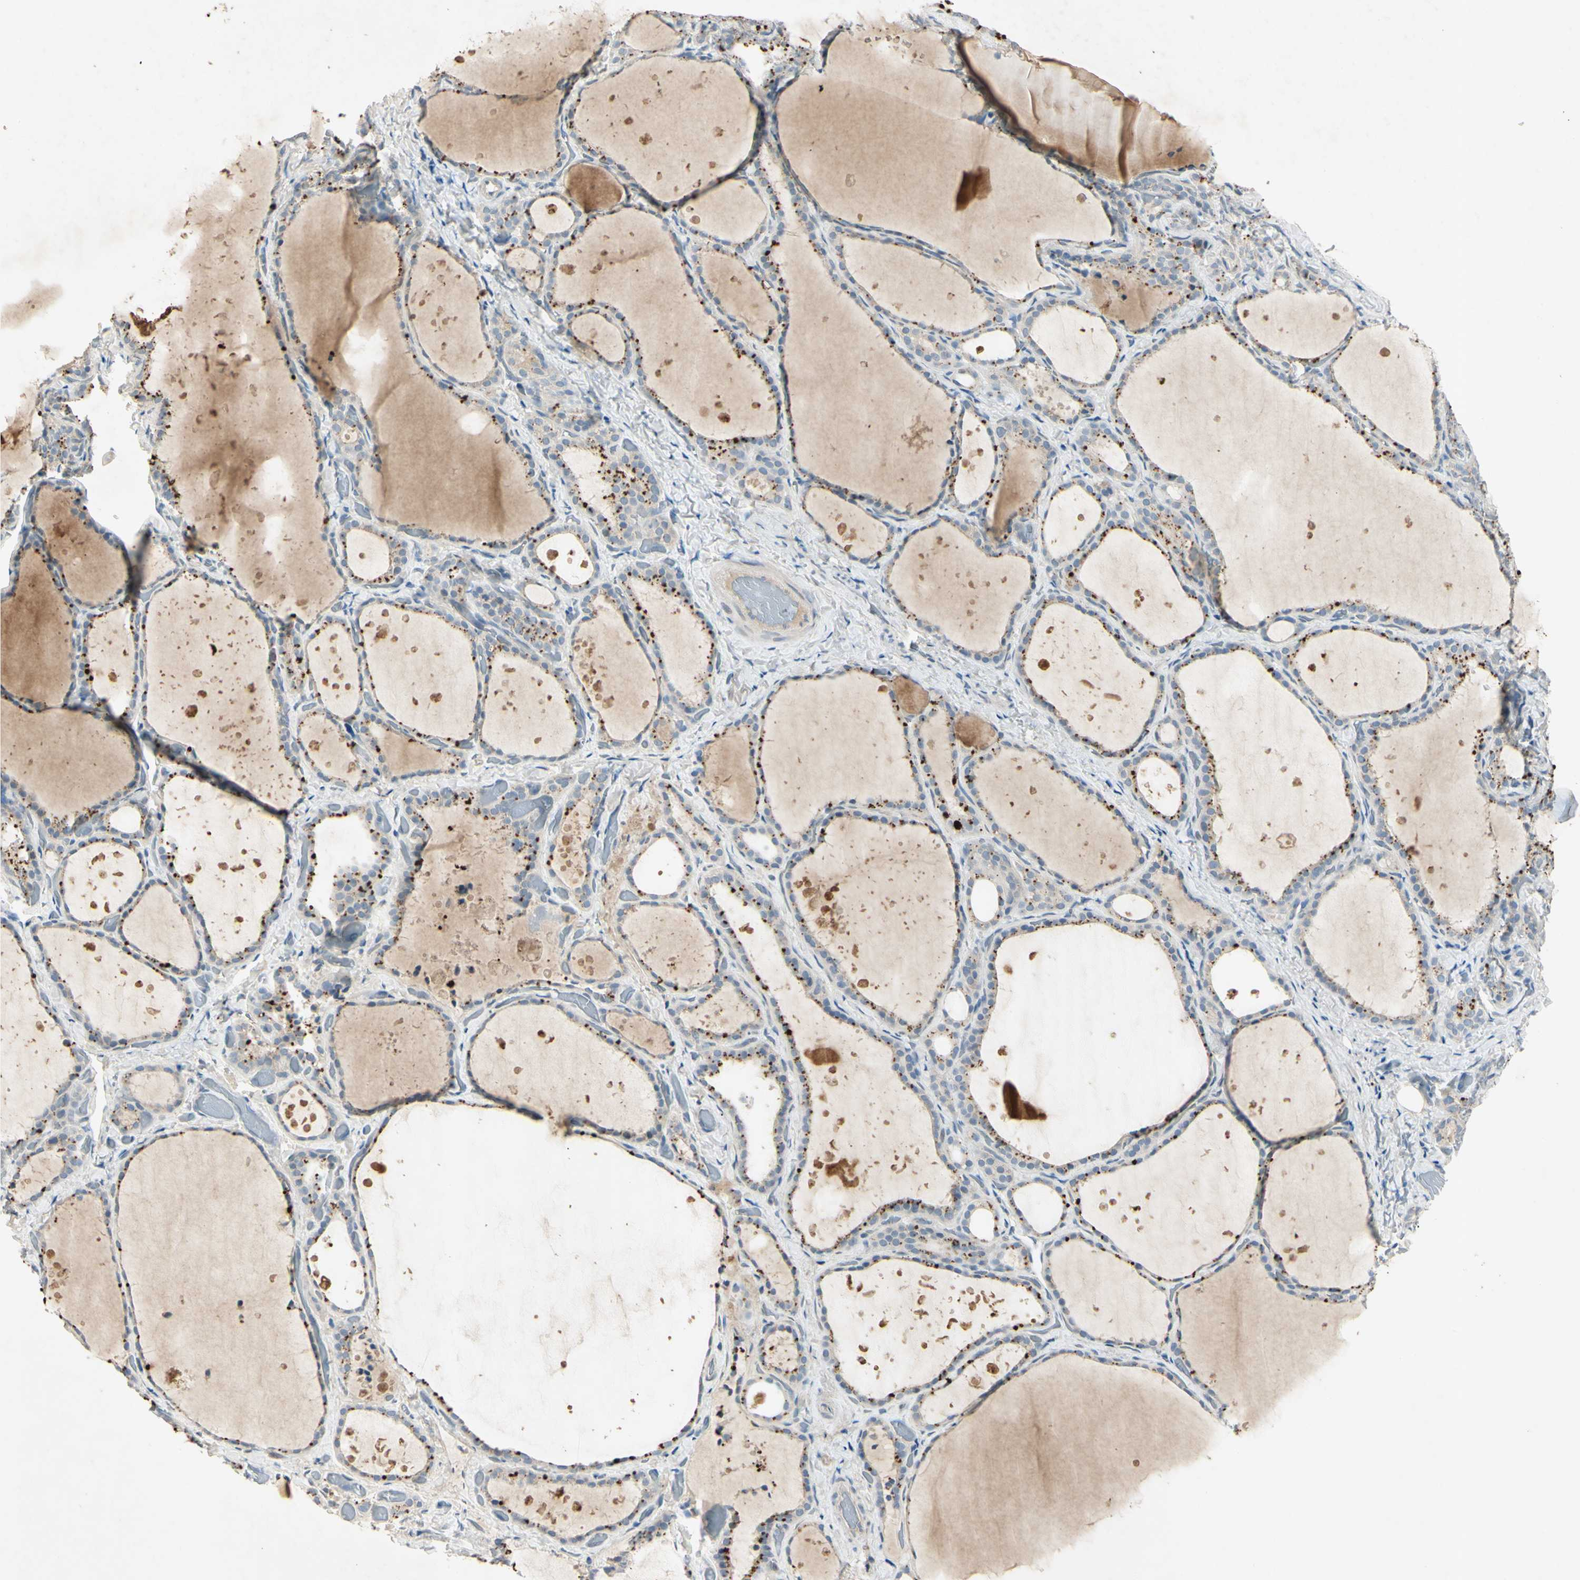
{"staining": {"intensity": "moderate", "quantity": "25%-75%", "location": "cytoplasmic/membranous"}, "tissue": "thyroid gland", "cell_type": "Glandular cells", "image_type": "normal", "snomed": [{"axis": "morphology", "description": "Normal tissue, NOS"}, {"axis": "topography", "description": "Thyroid gland"}], "caption": "Immunohistochemical staining of unremarkable human thyroid gland reveals moderate cytoplasmic/membranous protein staining in approximately 25%-75% of glandular cells.", "gene": "AATK", "patient": {"sex": "female", "age": 44}}